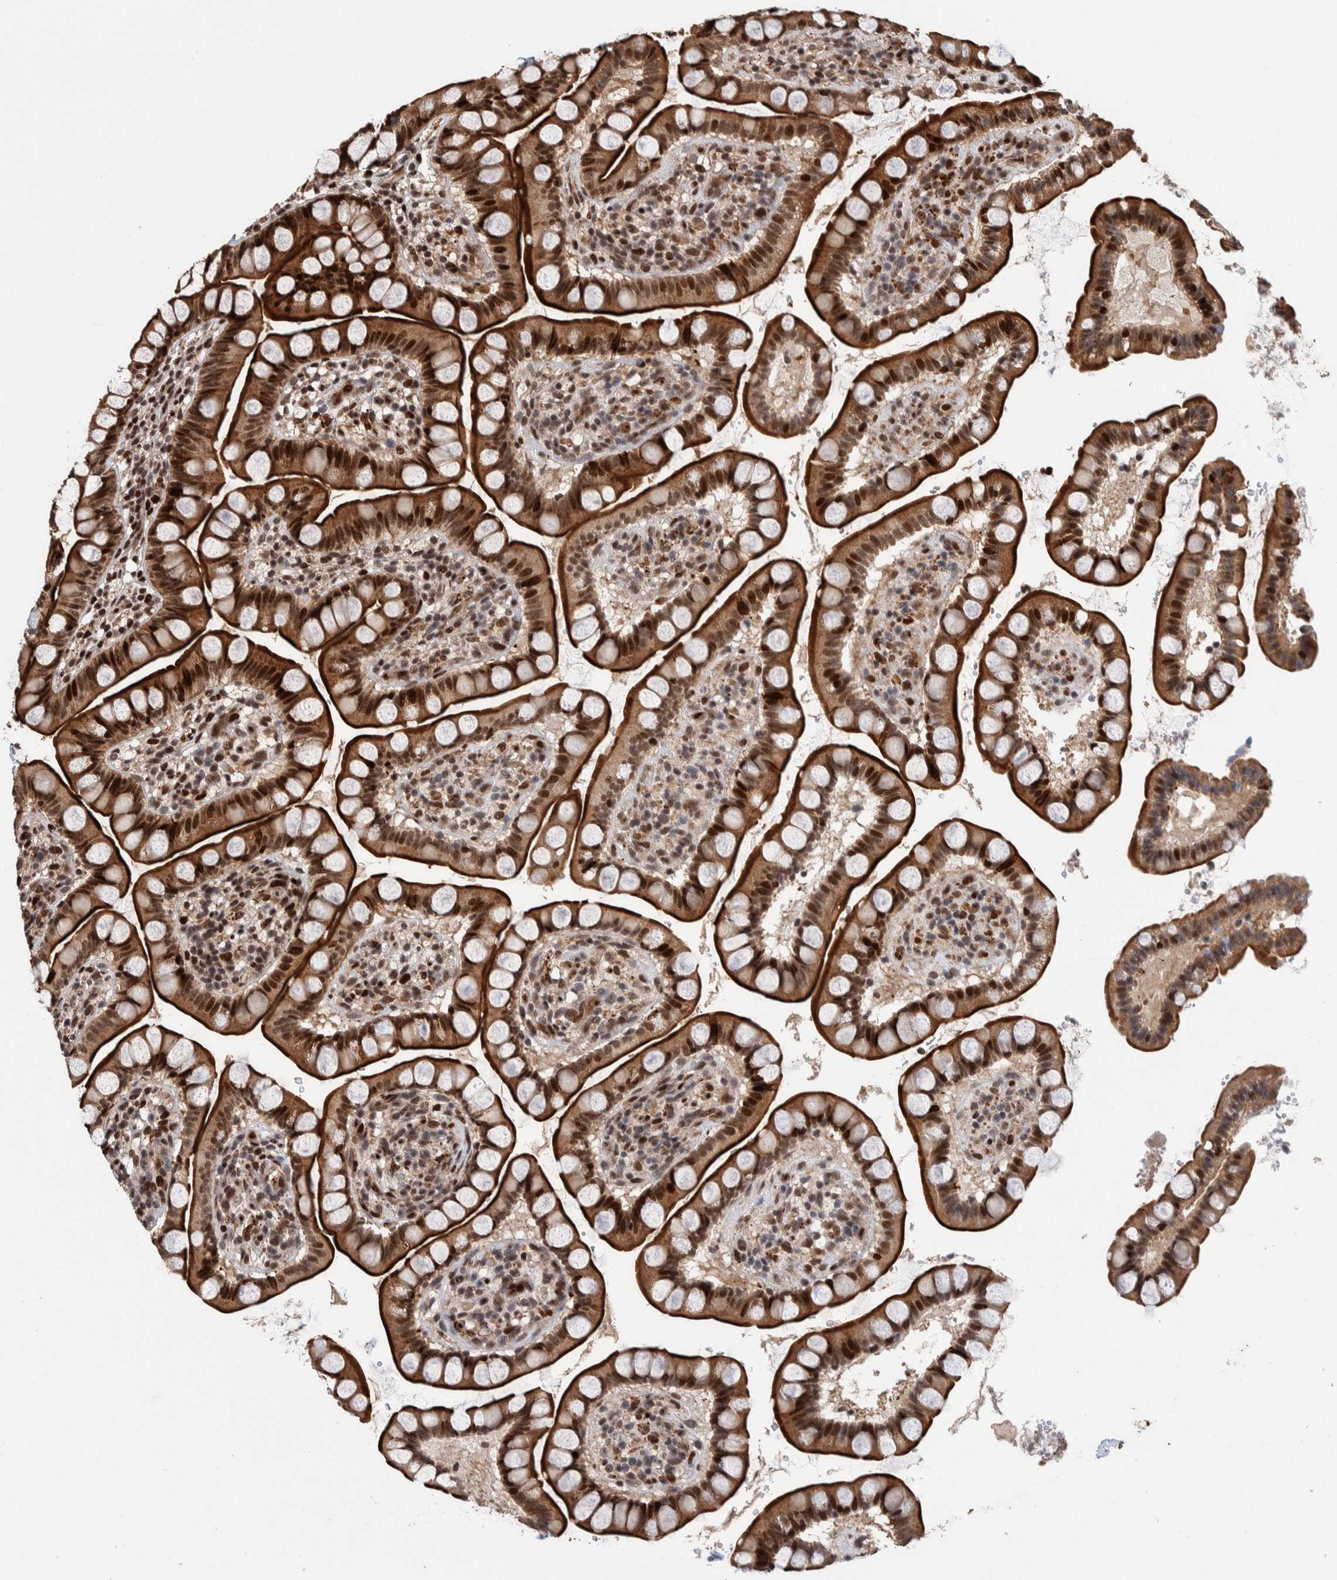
{"staining": {"intensity": "strong", "quantity": ">75%", "location": "cytoplasmic/membranous,nuclear"}, "tissue": "small intestine", "cell_type": "Glandular cells", "image_type": "normal", "snomed": [{"axis": "morphology", "description": "Normal tissue, NOS"}, {"axis": "topography", "description": "Small intestine"}], "caption": "Protein staining of normal small intestine displays strong cytoplasmic/membranous,nuclear staining in about >75% of glandular cells.", "gene": "CHD4", "patient": {"sex": "female", "age": 84}}